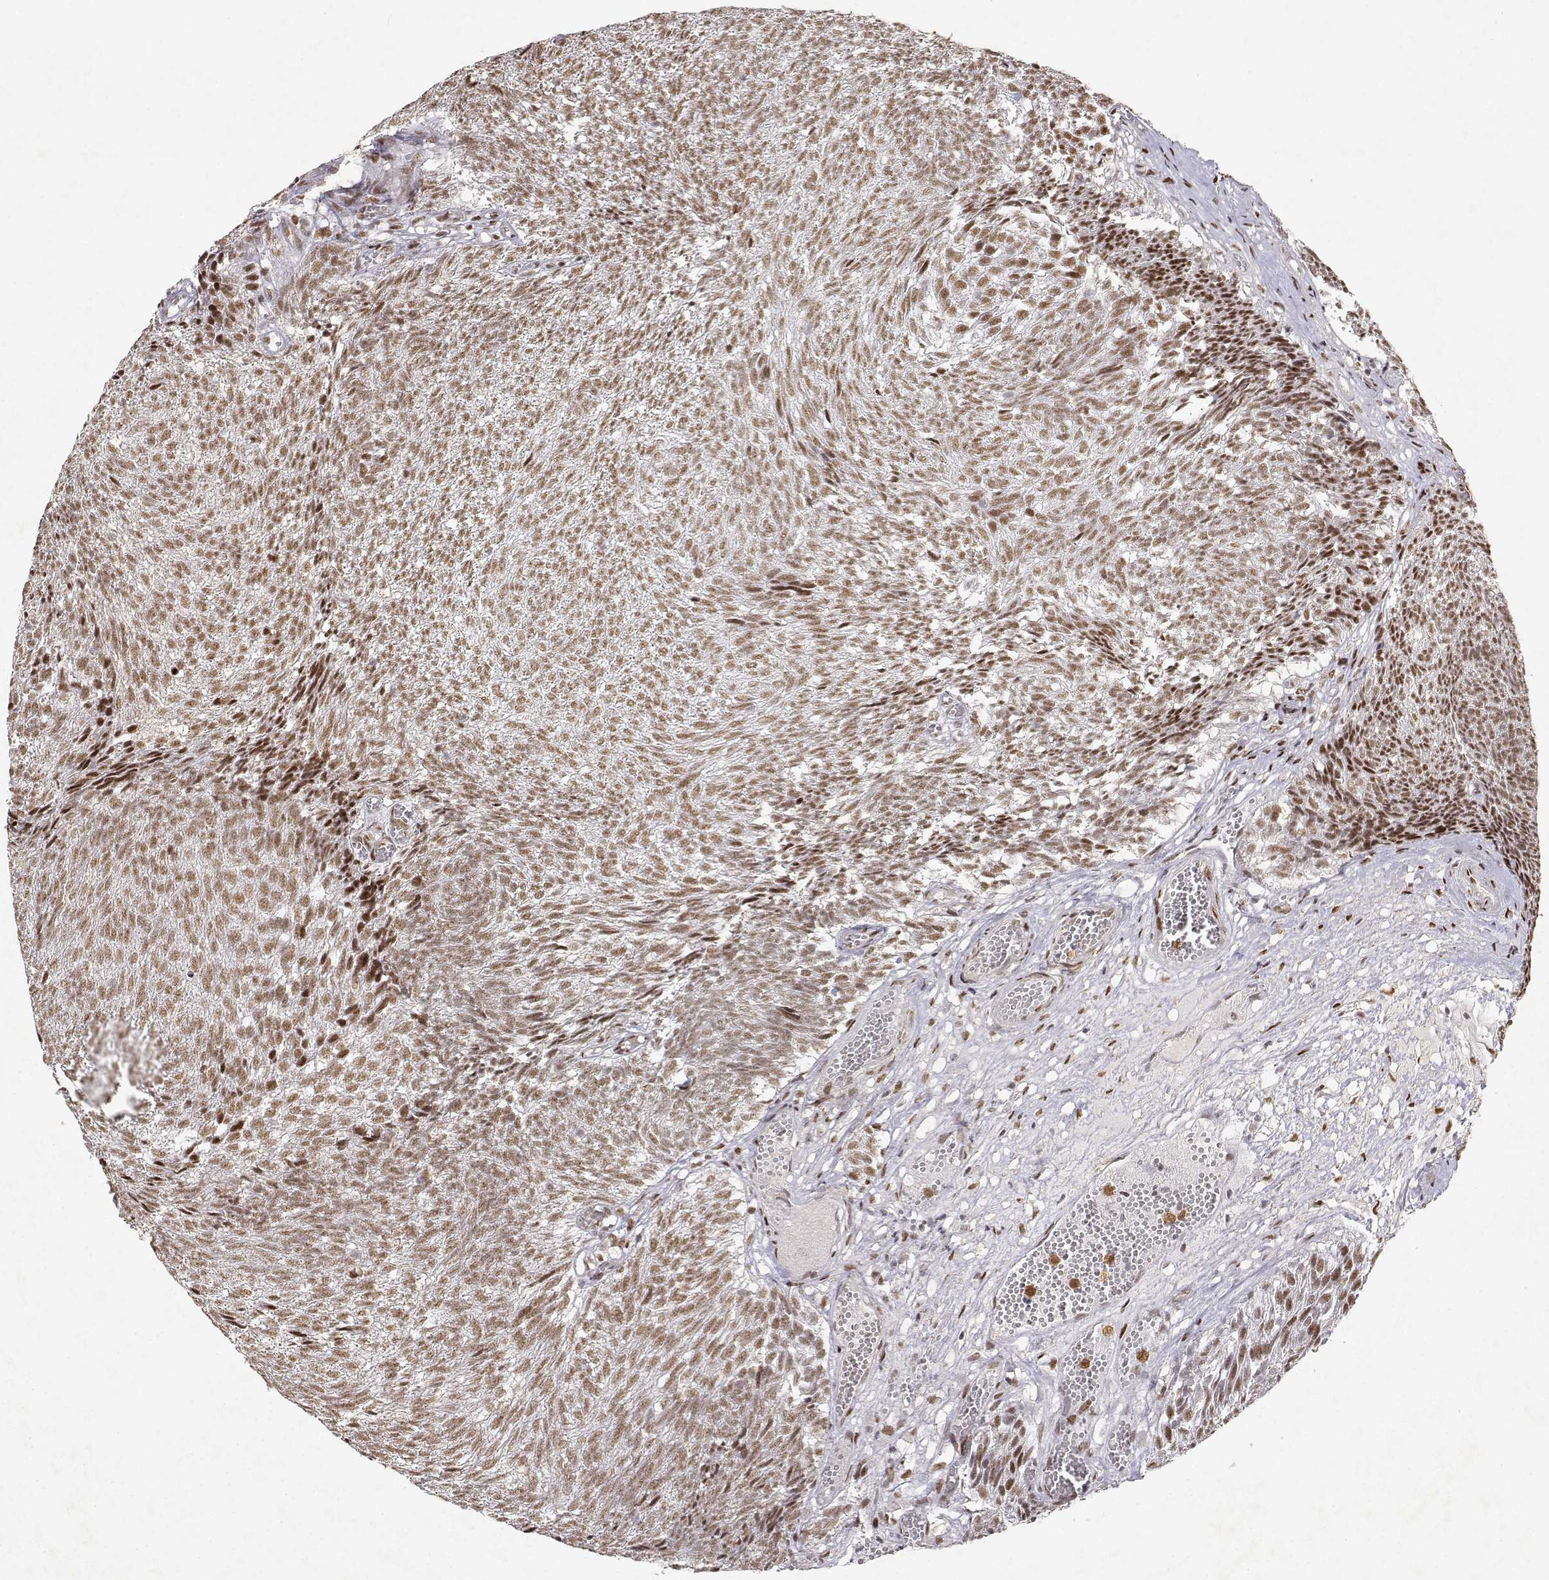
{"staining": {"intensity": "weak", "quantity": ">75%", "location": "nuclear"}, "tissue": "urothelial cancer", "cell_type": "Tumor cells", "image_type": "cancer", "snomed": [{"axis": "morphology", "description": "Urothelial carcinoma, Low grade"}, {"axis": "topography", "description": "Urinary bladder"}], "caption": "Low-grade urothelial carcinoma was stained to show a protein in brown. There is low levels of weak nuclear positivity in approximately >75% of tumor cells.", "gene": "RSF1", "patient": {"sex": "male", "age": 77}}